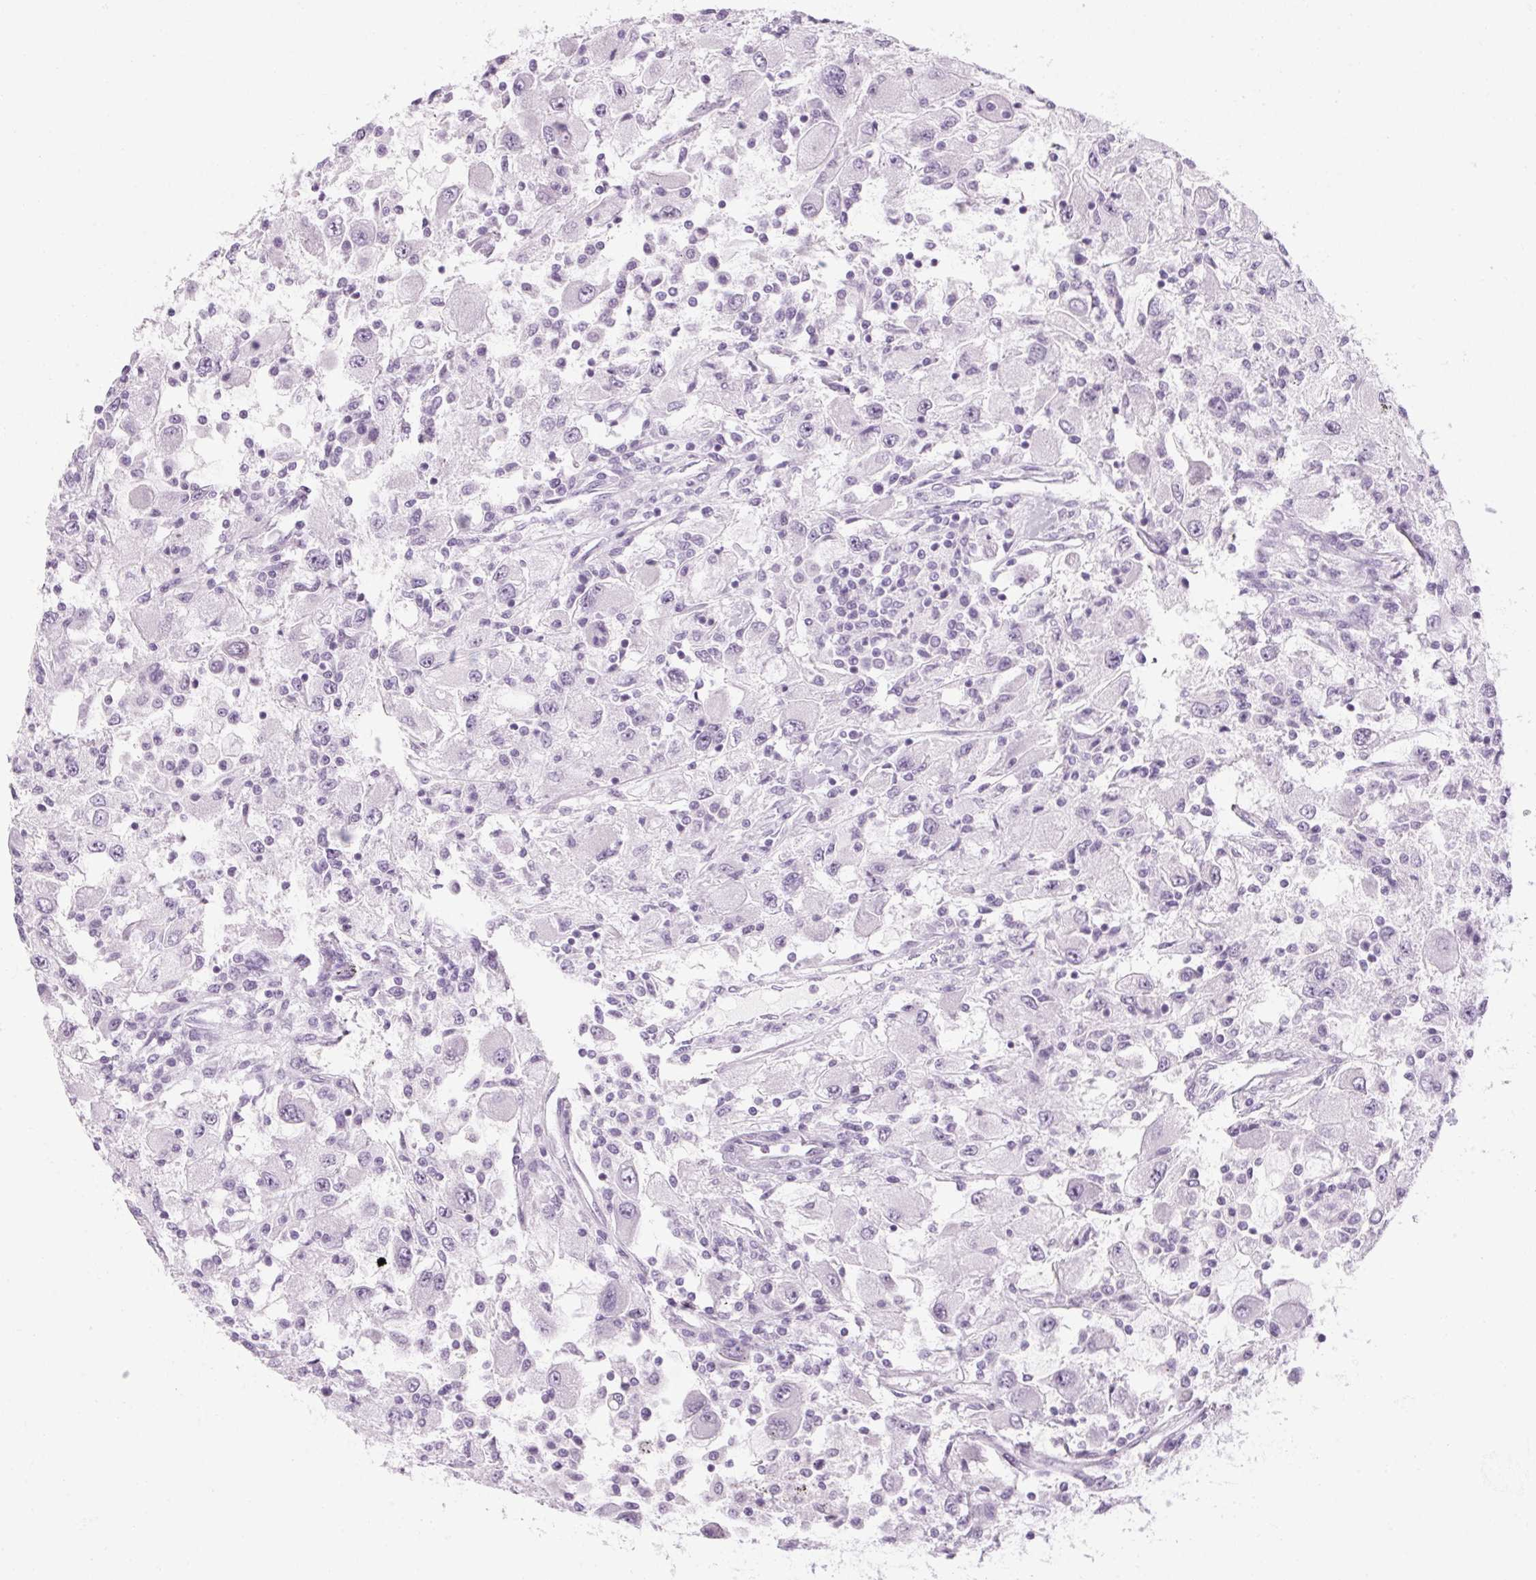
{"staining": {"intensity": "negative", "quantity": "none", "location": "none"}, "tissue": "renal cancer", "cell_type": "Tumor cells", "image_type": "cancer", "snomed": [{"axis": "morphology", "description": "Adenocarcinoma, NOS"}, {"axis": "topography", "description": "Kidney"}], "caption": "A micrograph of human renal cancer is negative for staining in tumor cells.", "gene": "RPTN", "patient": {"sex": "female", "age": 67}}